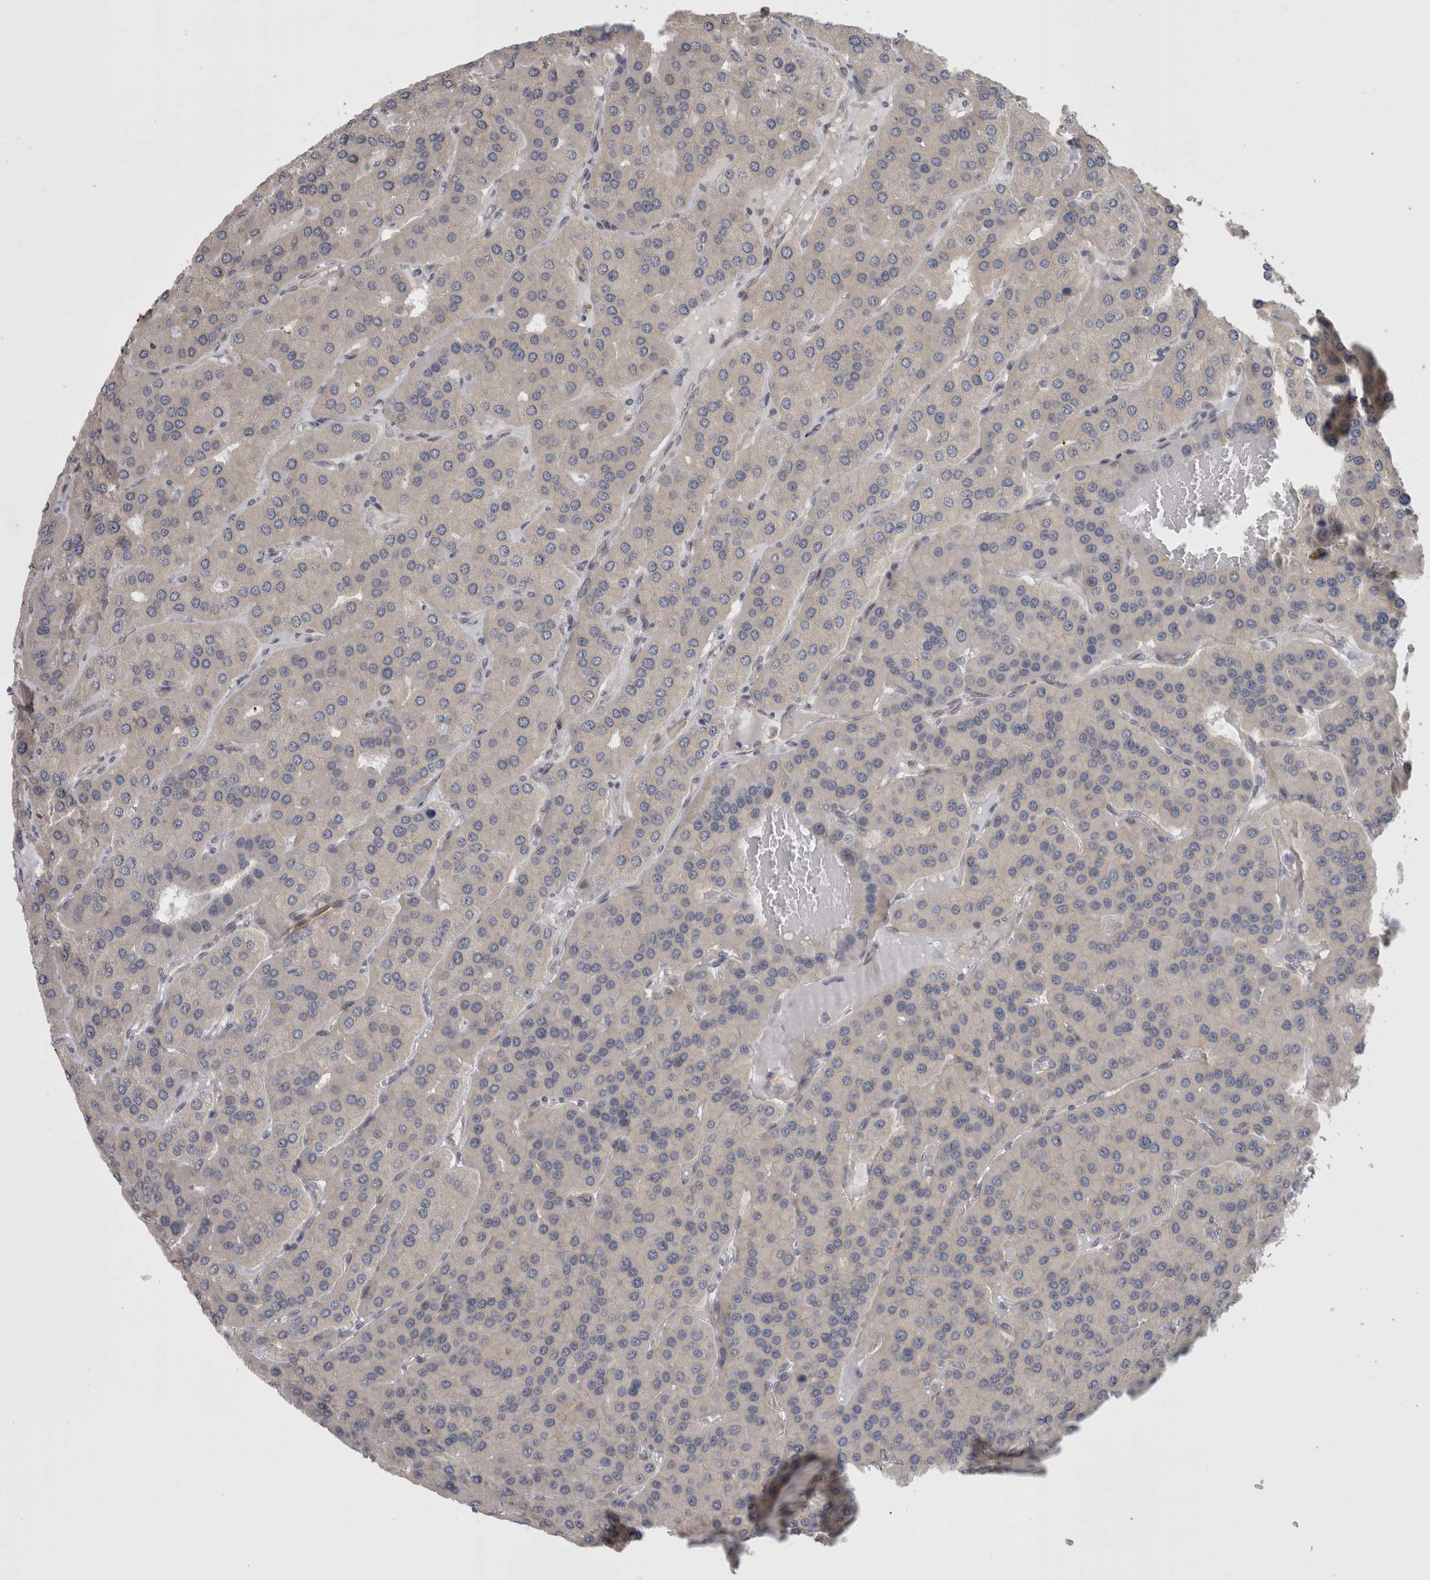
{"staining": {"intensity": "negative", "quantity": "none", "location": "none"}, "tissue": "parathyroid gland", "cell_type": "Glandular cells", "image_type": "normal", "snomed": [{"axis": "morphology", "description": "Normal tissue, NOS"}, {"axis": "morphology", "description": "Adenoma, NOS"}, {"axis": "topography", "description": "Parathyroid gland"}], "caption": "IHC photomicrograph of normal parathyroid gland stained for a protein (brown), which displays no expression in glandular cells.", "gene": "RMDN1", "patient": {"sex": "female", "age": 86}}